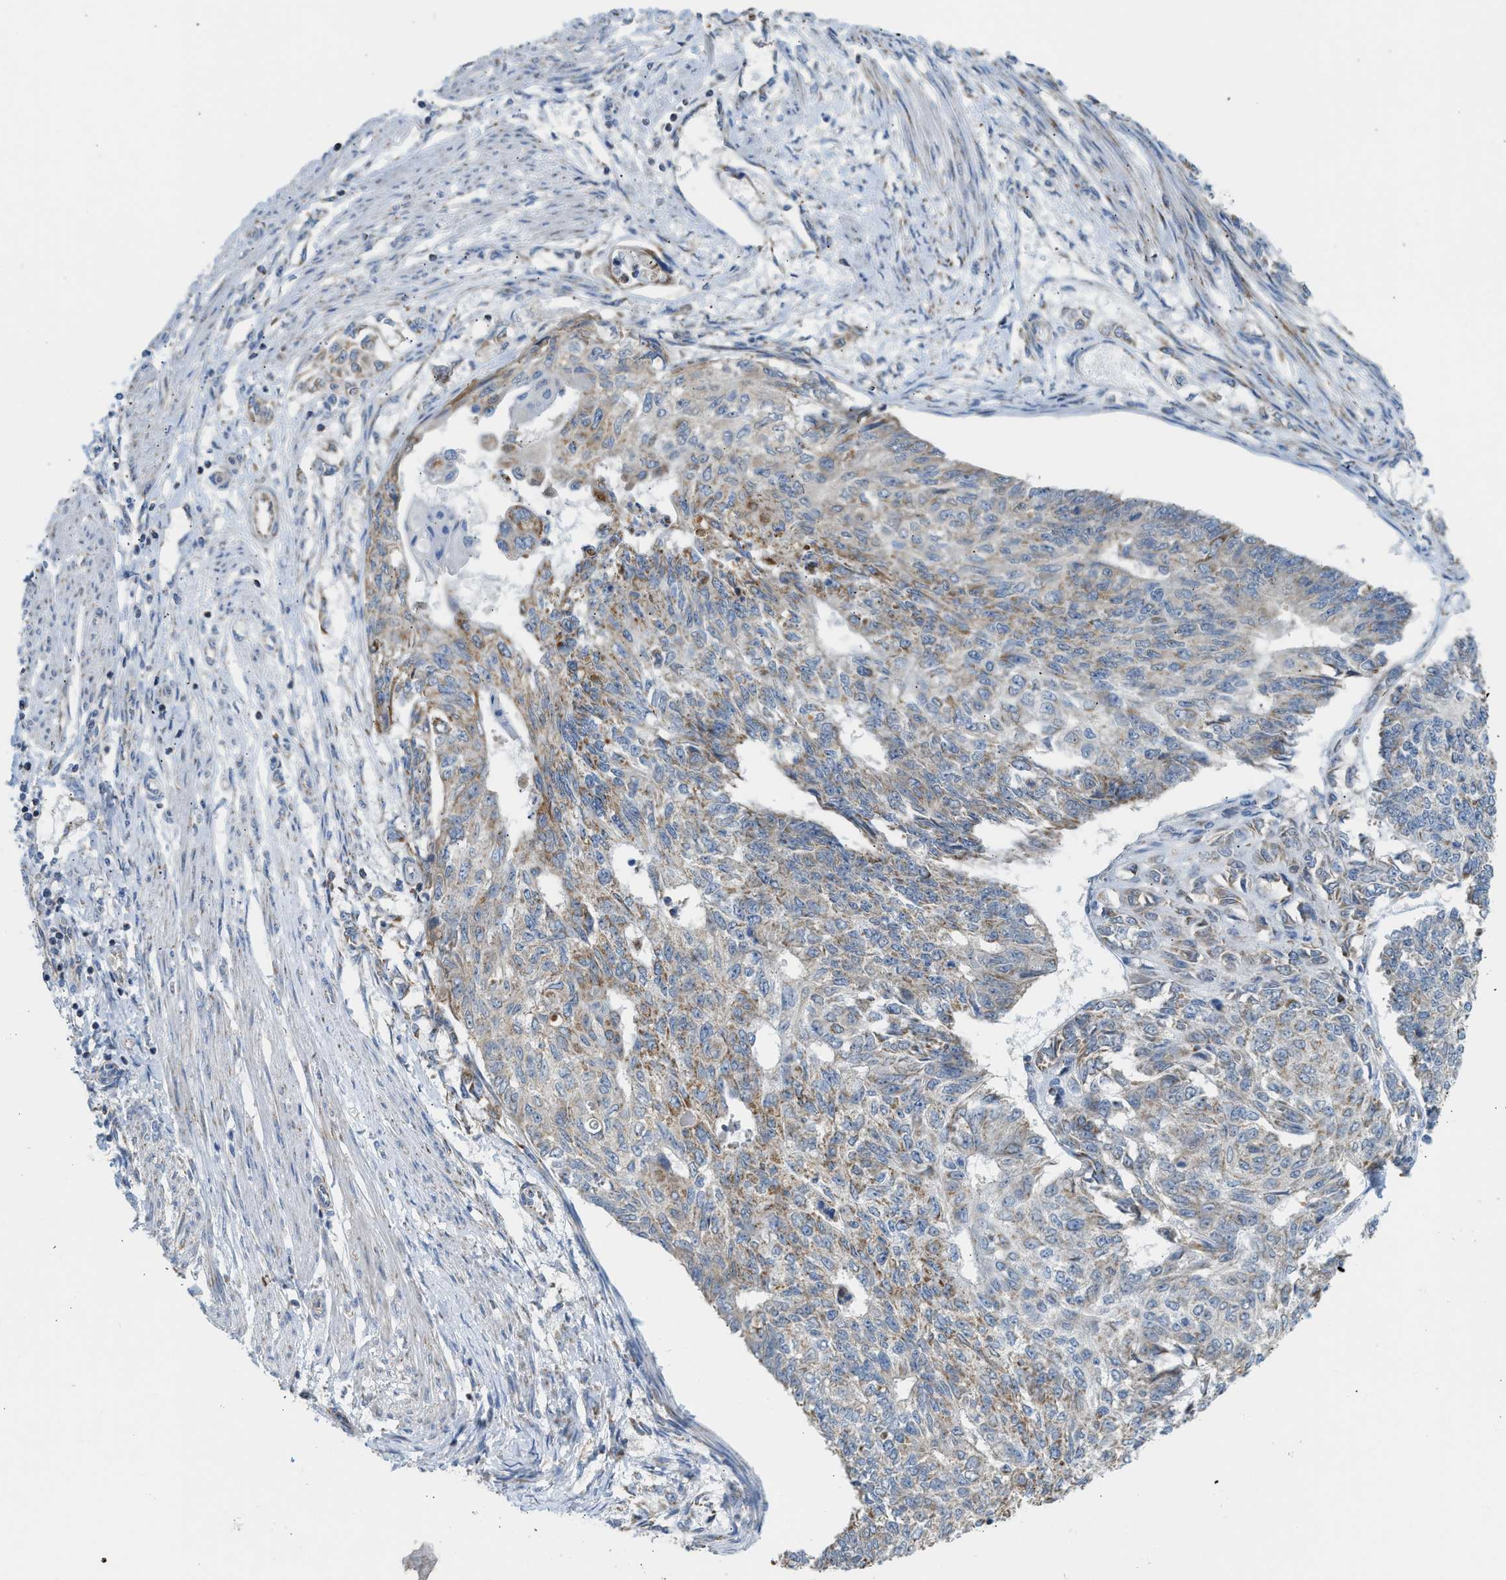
{"staining": {"intensity": "weak", "quantity": "25%-75%", "location": "cytoplasmic/membranous"}, "tissue": "endometrial cancer", "cell_type": "Tumor cells", "image_type": "cancer", "snomed": [{"axis": "morphology", "description": "Adenocarcinoma, NOS"}, {"axis": "topography", "description": "Endometrium"}], "caption": "Protein expression analysis of adenocarcinoma (endometrial) exhibits weak cytoplasmic/membranous expression in approximately 25%-75% of tumor cells.", "gene": "GOT2", "patient": {"sex": "female", "age": 32}}